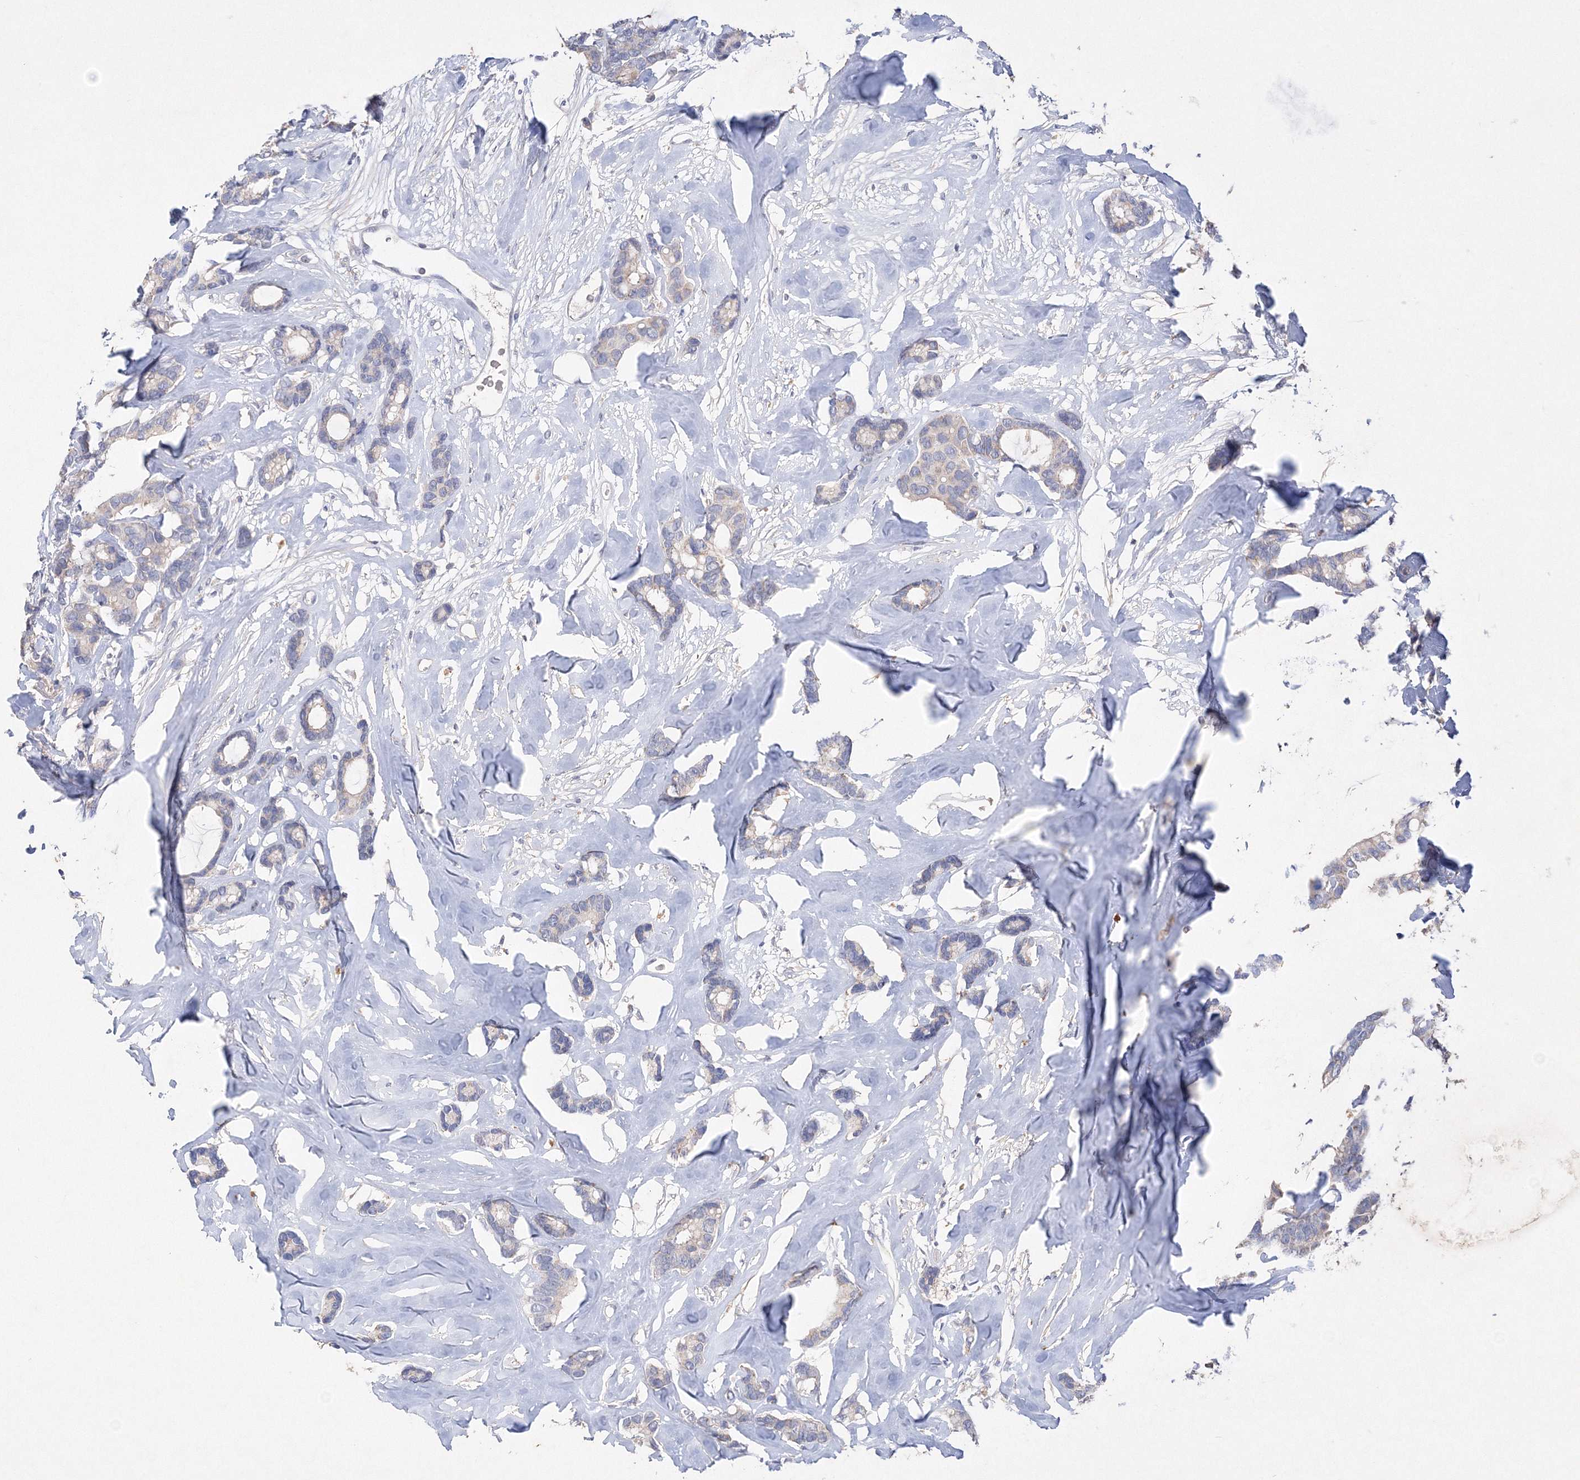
{"staining": {"intensity": "negative", "quantity": "none", "location": "none"}, "tissue": "breast cancer", "cell_type": "Tumor cells", "image_type": "cancer", "snomed": [{"axis": "morphology", "description": "Duct carcinoma"}, {"axis": "topography", "description": "Breast"}], "caption": "DAB immunohistochemical staining of human breast cancer shows no significant positivity in tumor cells. Brightfield microscopy of immunohistochemistry (IHC) stained with DAB (3,3'-diaminobenzidine) (brown) and hematoxylin (blue), captured at high magnification.", "gene": "GLS", "patient": {"sex": "female", "age": 87}}